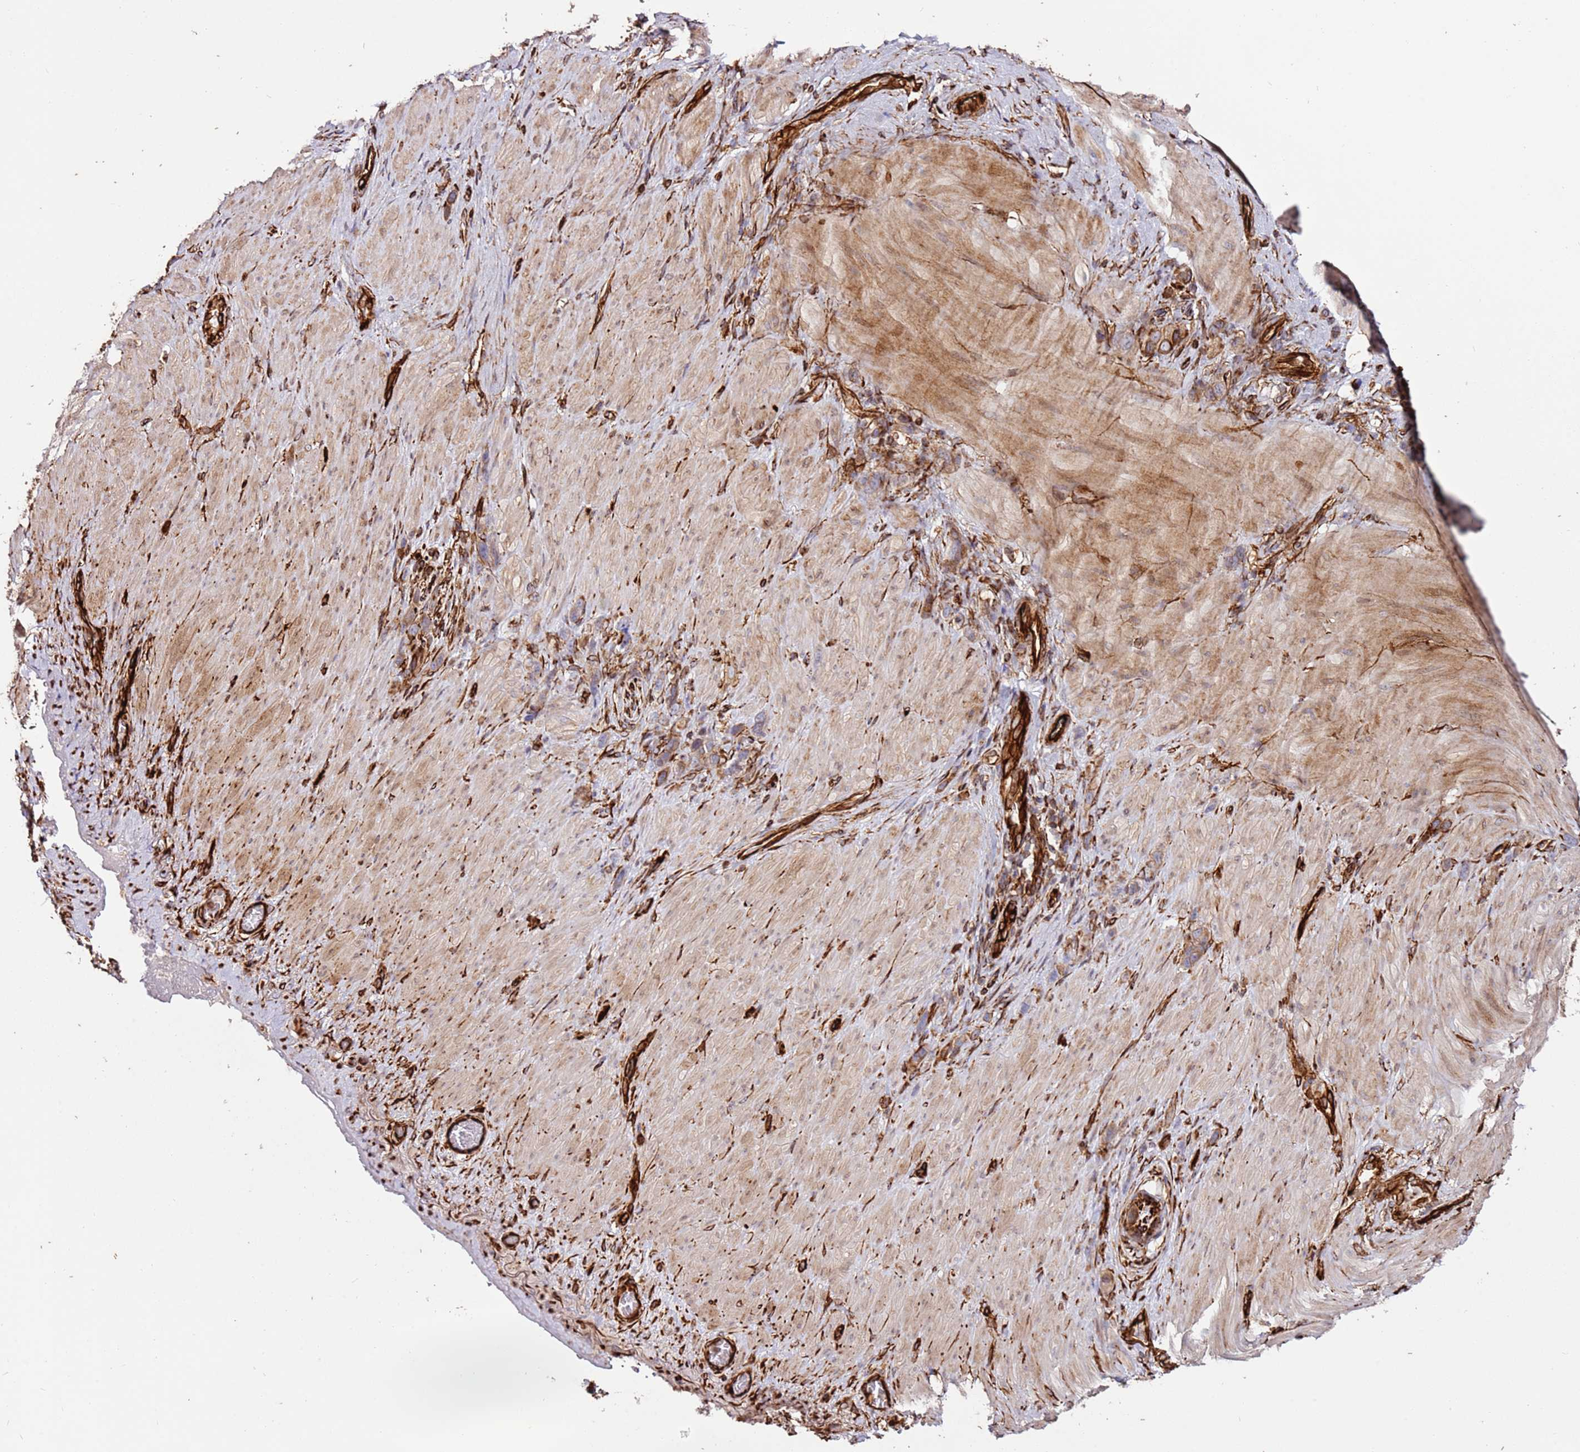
{"staining": {"intensity": "moderate", "quantity": ">75%", "location": "cytoplasmic/membranous"}, "tissue": "stomach cancer", "cell_type": "Tumor cells", "image_type": "cancer", "snomed": [{"axis": "morphology", "description": "Adenocarcinoma, NOS"}, {"axis": "topography", "description": "Stomach"}], "caption": "Human stomach cancer (adenocarcinoma) stained for a protein (brown) exhibits moderate cytoplasmic/membranous positive positivity in approximately >75% of tumor cells.", "gene": "MRGPRE", "patient": {"sex": "female", "age": 65}}